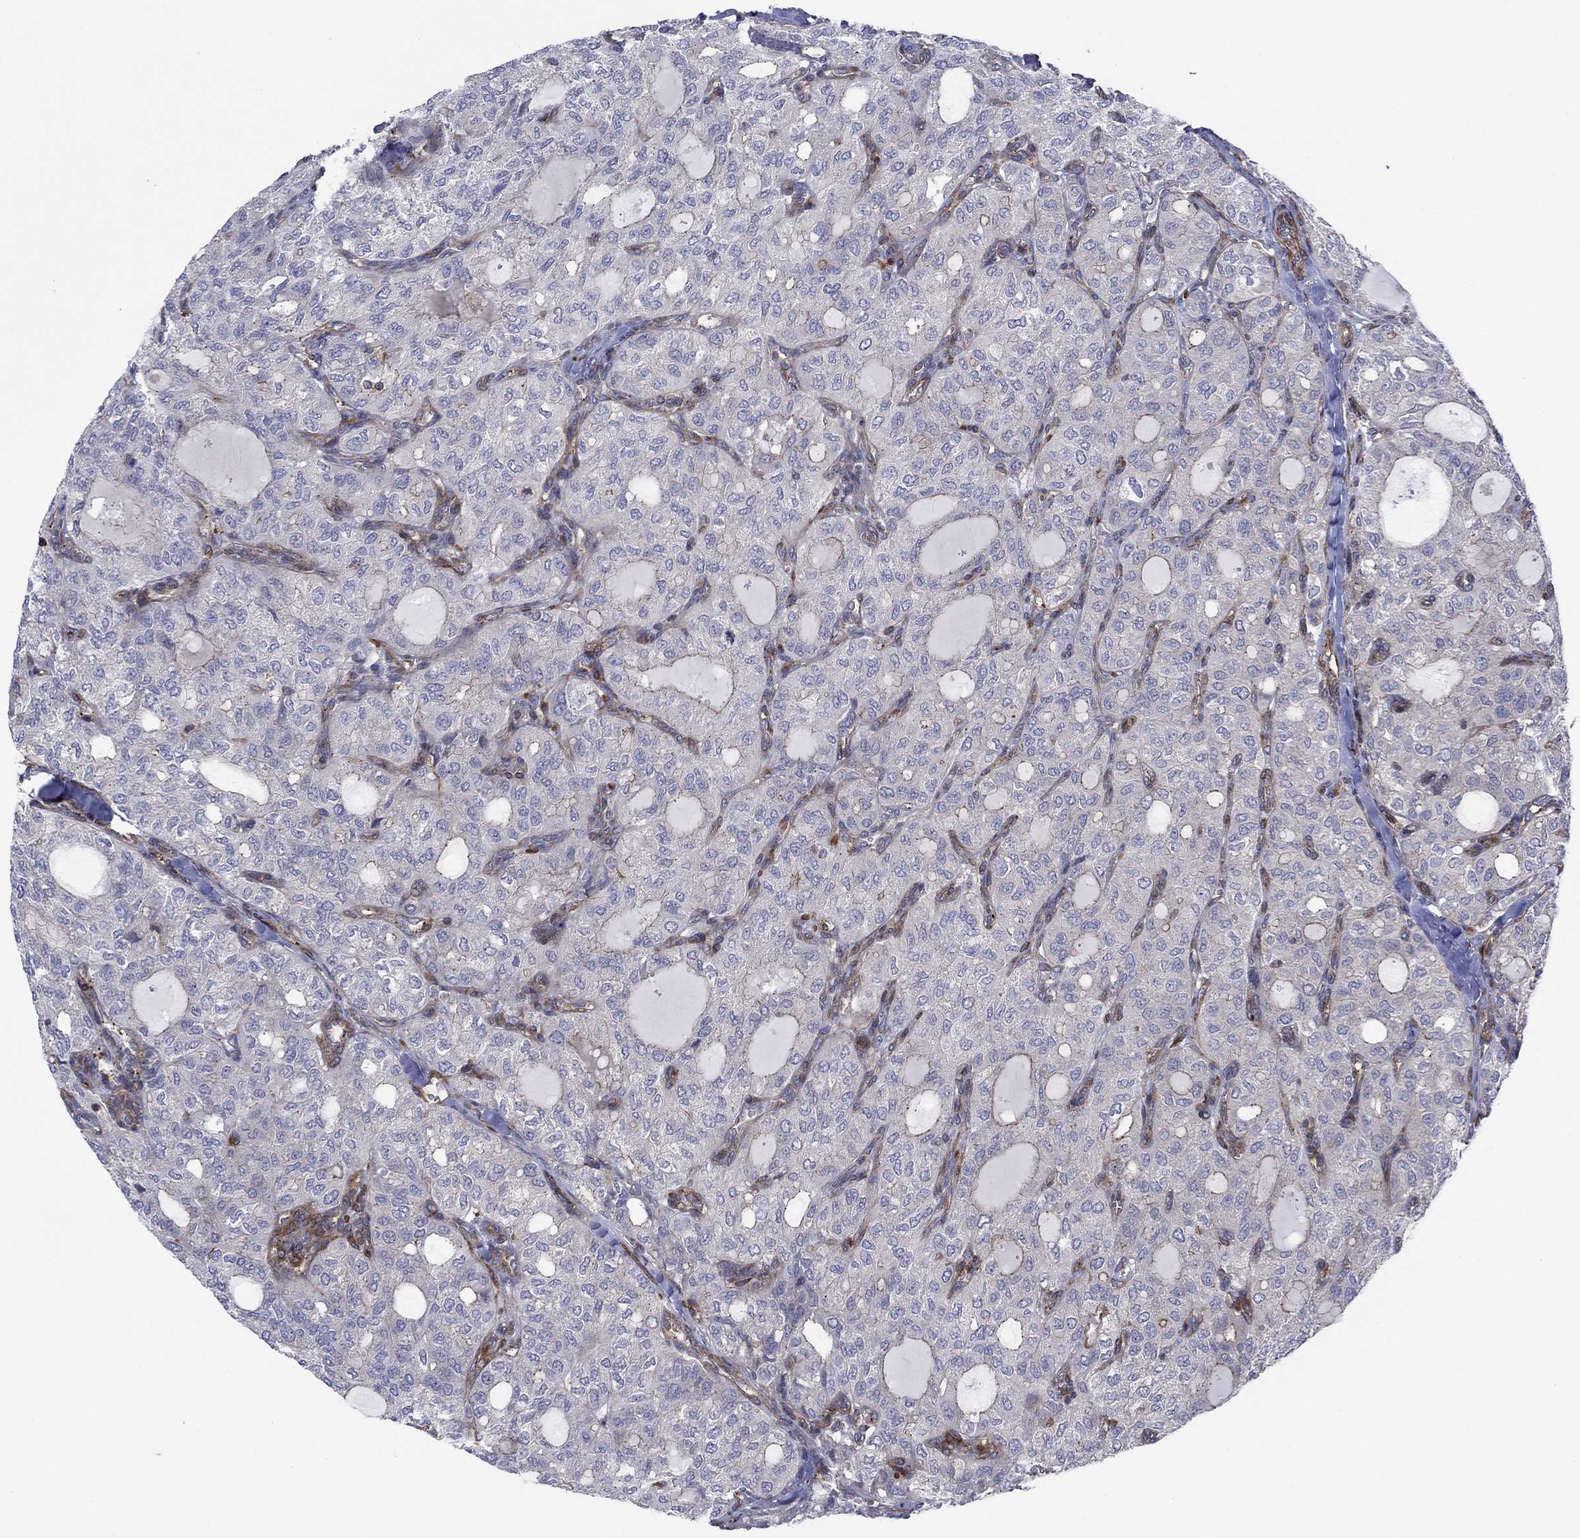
{"staining": {"intensity": "negative", "quantity": "none", "location": "none"}, "tissue": "thyroid cancer", "cell_type": "Tumor cells", "image_type": "cancer", "snomed": [{"axis": "morphology", "description": "Follicular adenoma carcinoma, NOS"}, {"axis": "topography", "description": "Thyroid gland"}], "caption": "A photomicrograph of human thyroid follicular adenoma carcinoma is negative for staining in tumor cells.", "gene": "PAG1", "patient": {"sex": "male", "age": 75}}